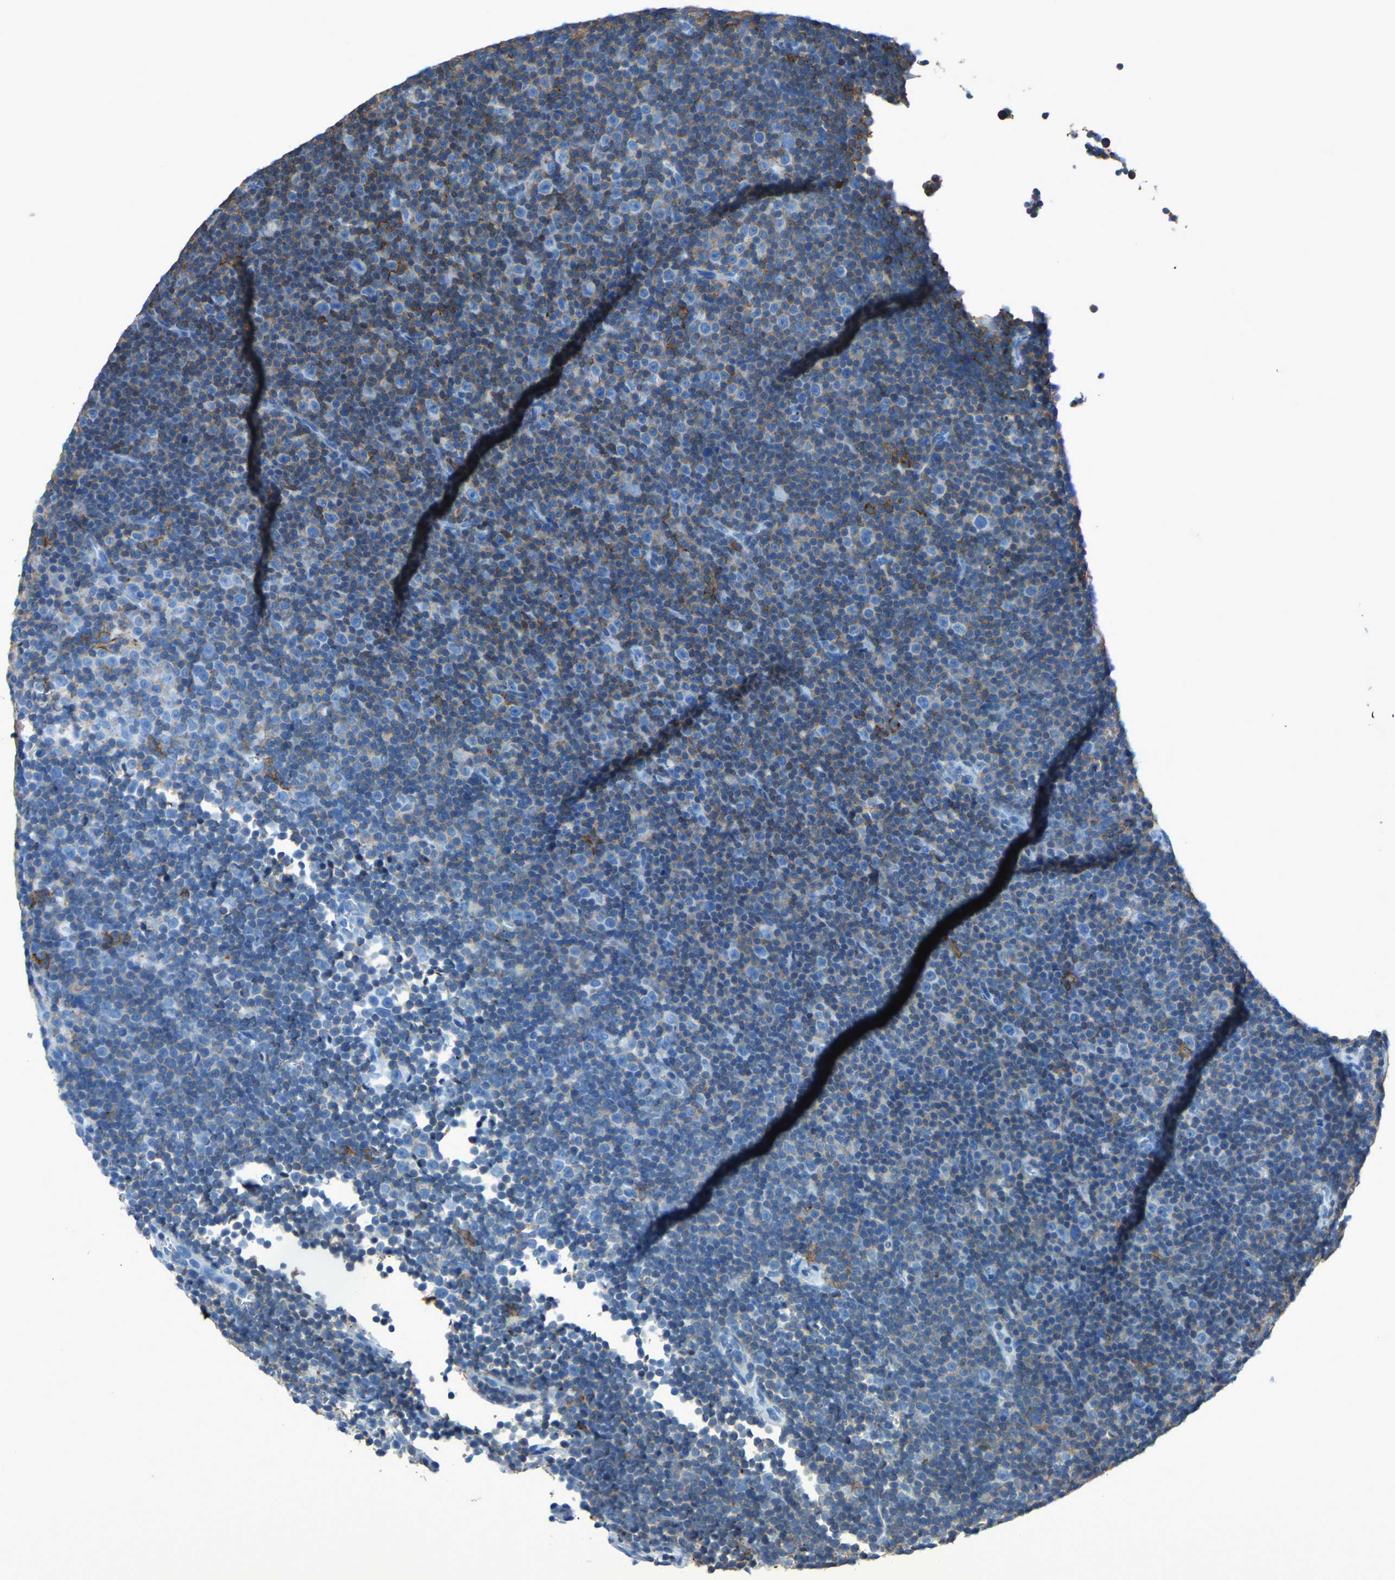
{"staining": {"intensity": "weak", "quantity": "25%-75%", "location": "cytoplasmic/membranous"}, "tissue": "lymphoma", "cell_type": "Tumor cells", "image_type": "cancer", "snomed": [{"axis": "morphology", "description": "Malignant lymphoma, non-Hodgkin's type, Low grade"}, {"axis": "topography", "description": "Lymph node"}], "caption": "Tumor cells exhibit low levels of weak cytoplasmic/membranous positivity in about 25%-75% of cells in lymphoma. The protein of interest is shown in brown color, while the nuclei are stained blue.", "gene": "LSP1", "patient": {"sex": "female", "age": 67}}